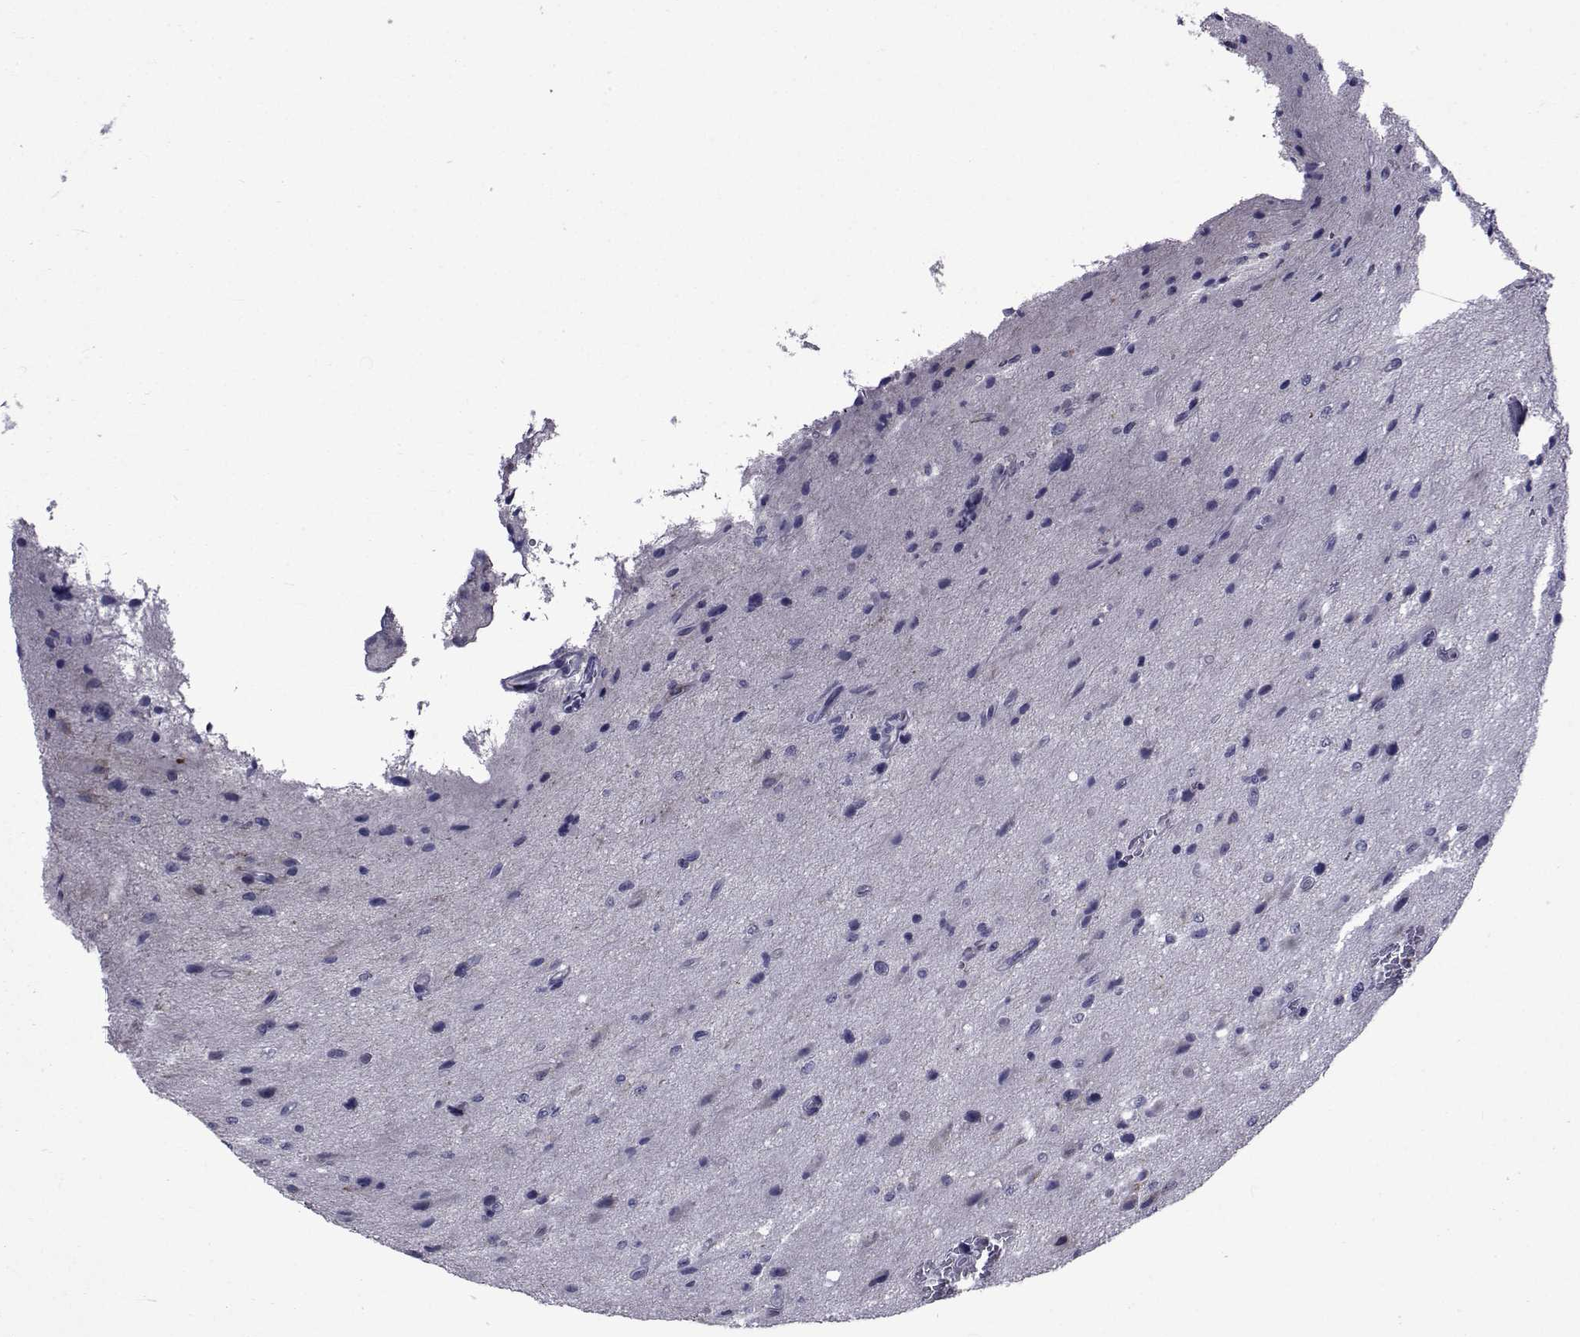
{"staining": {"intensity": "negative", "quantity": "none", "location": "none"}, "tissue": "glioma", "cell_type": "Tumor cells", "image_type": "cancer", "snomed": [{"axis": "morphology", "description": "Glioma, malignant, NOS"}, {"axis": "morphology", "description": "Glioma, malignant, High grade"}, {"axis": "topography", "description": "Brain"}], "caption": "Image shows no significant protein staining in tumor cells of glioma (malignant).", "gene": "SEMA5B", "patient": {"sex": "female", "age": 71}}